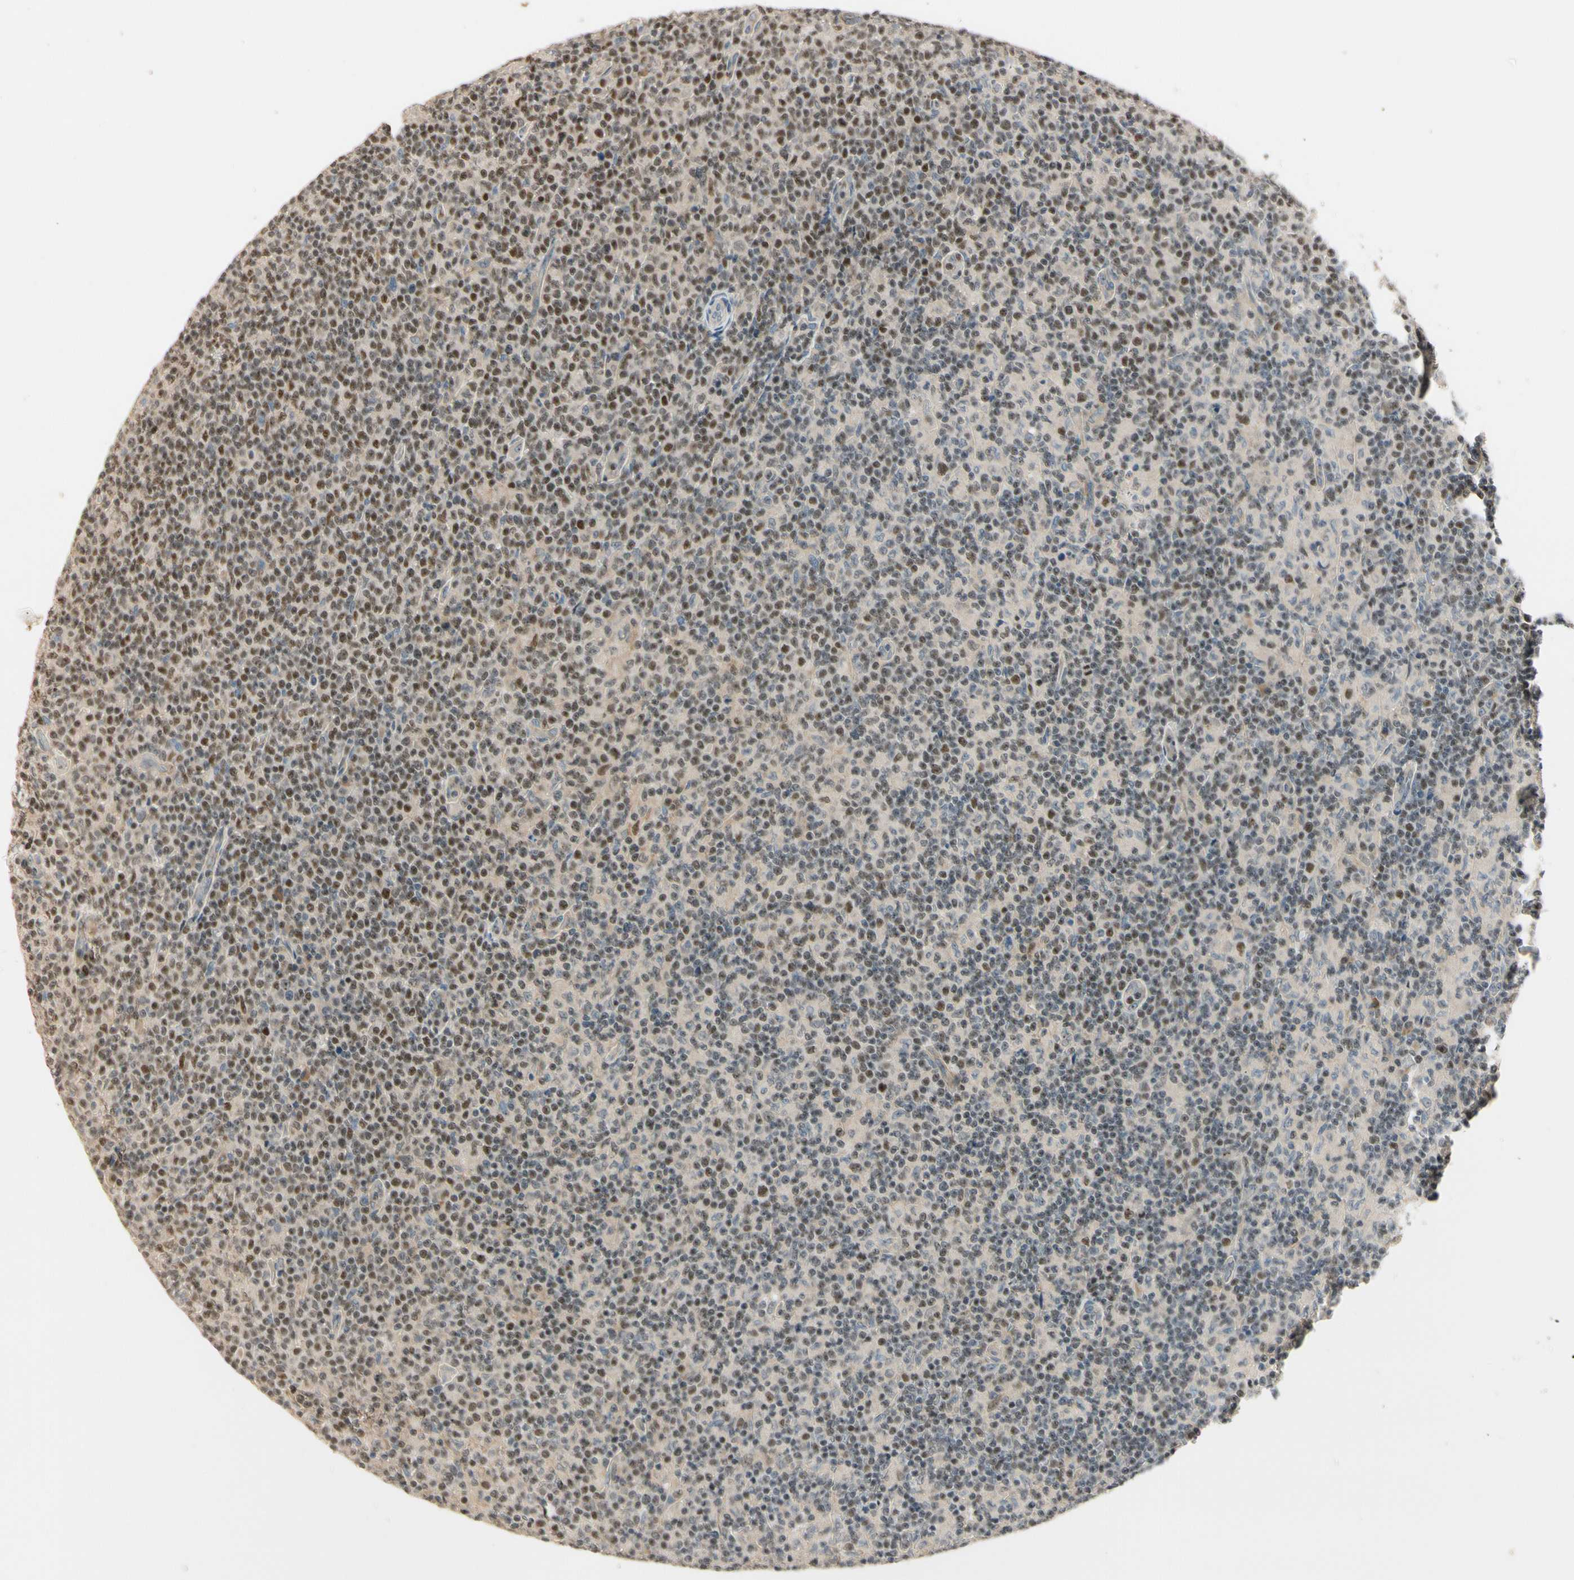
{"staining": {"intensity": "strong", "quantity": ">75%", "location": "nuclear"}, "tissue": "lymph node", "cell_type": "Germinal center cells", "image_type": "normal", "snomed": [{"axis": "morphology", "description": "Normal tissue, NOS"}, {"axis": "morphology", "description": "Inflammation, NOS"}, {"axis": "topography", "description": "Lymph node"}], "caption": "Lymph node stained for a protein reveals strong nuclear positivity in germinal center cells. (DAB (3,3'-diaminobenzidine) IHC, brown staining for protein, blue staining for nuclei).", "gene": "NFYA", "patient": {"sex": "male", "age": 55}}